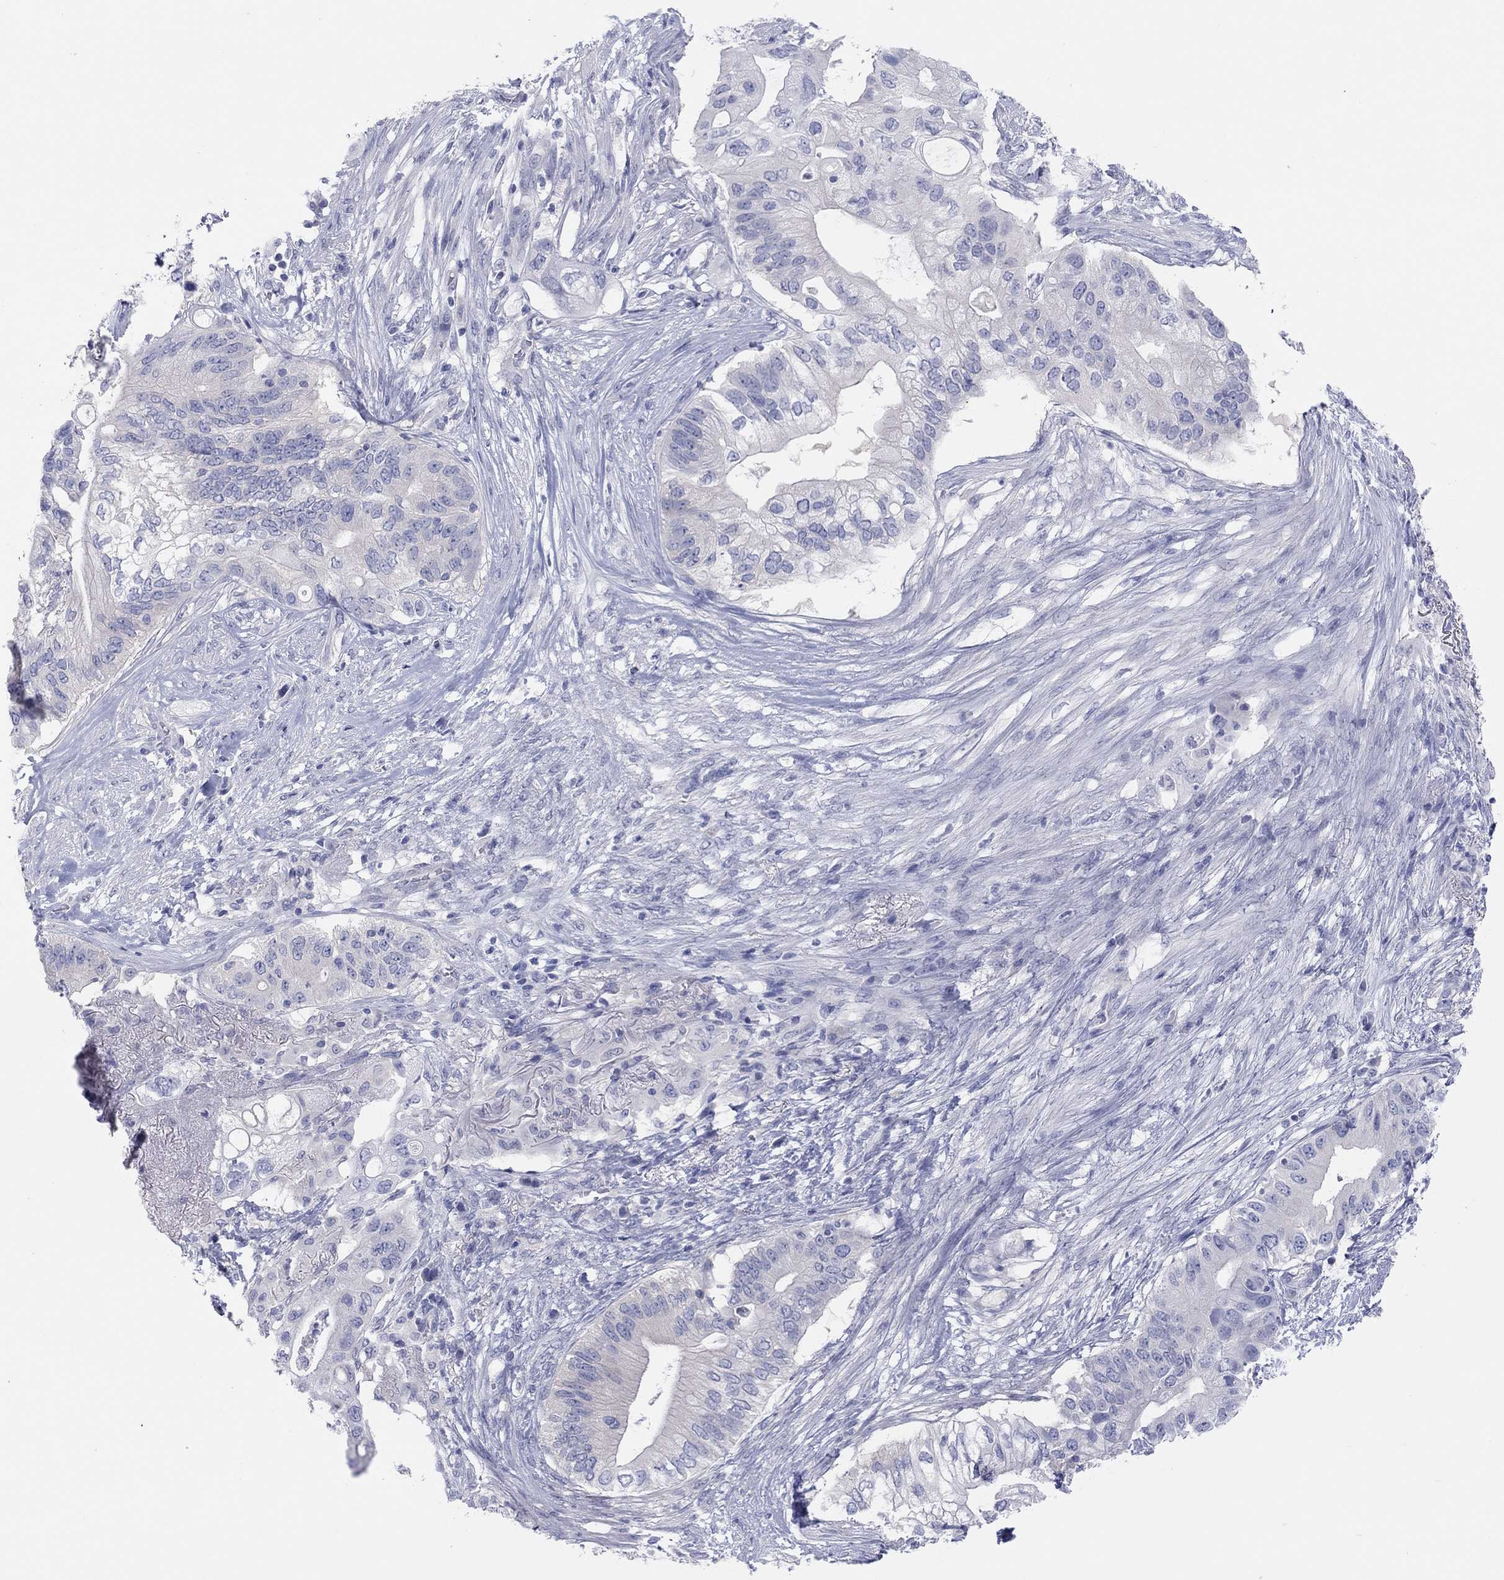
{"staining": {"intensity": "negative", "quantity": "none", "location": "none"}, "tissue": "pancreatic cancer", "cell_type": "Tumor cells", "image_type": "cancer", "snomed": [{"axis": "morphology", "description": "Adenocarcinoma, NOS"}, {"axis": "topography", "description": "Pancreas"}], "caption": "High magnification brightfield microscopy of adenocarcinoma (pancreatic) stained with DAB (brown) and counterstained with hematoxylin (blue): tumor cells show no significant staining. (Stains: DAB IHC with hematoxylin counter stain, Microscopy: brightfield microscopy at high magnification).", "gene": "CPNE6", "patient": {"sex": "female", "age": 72}}